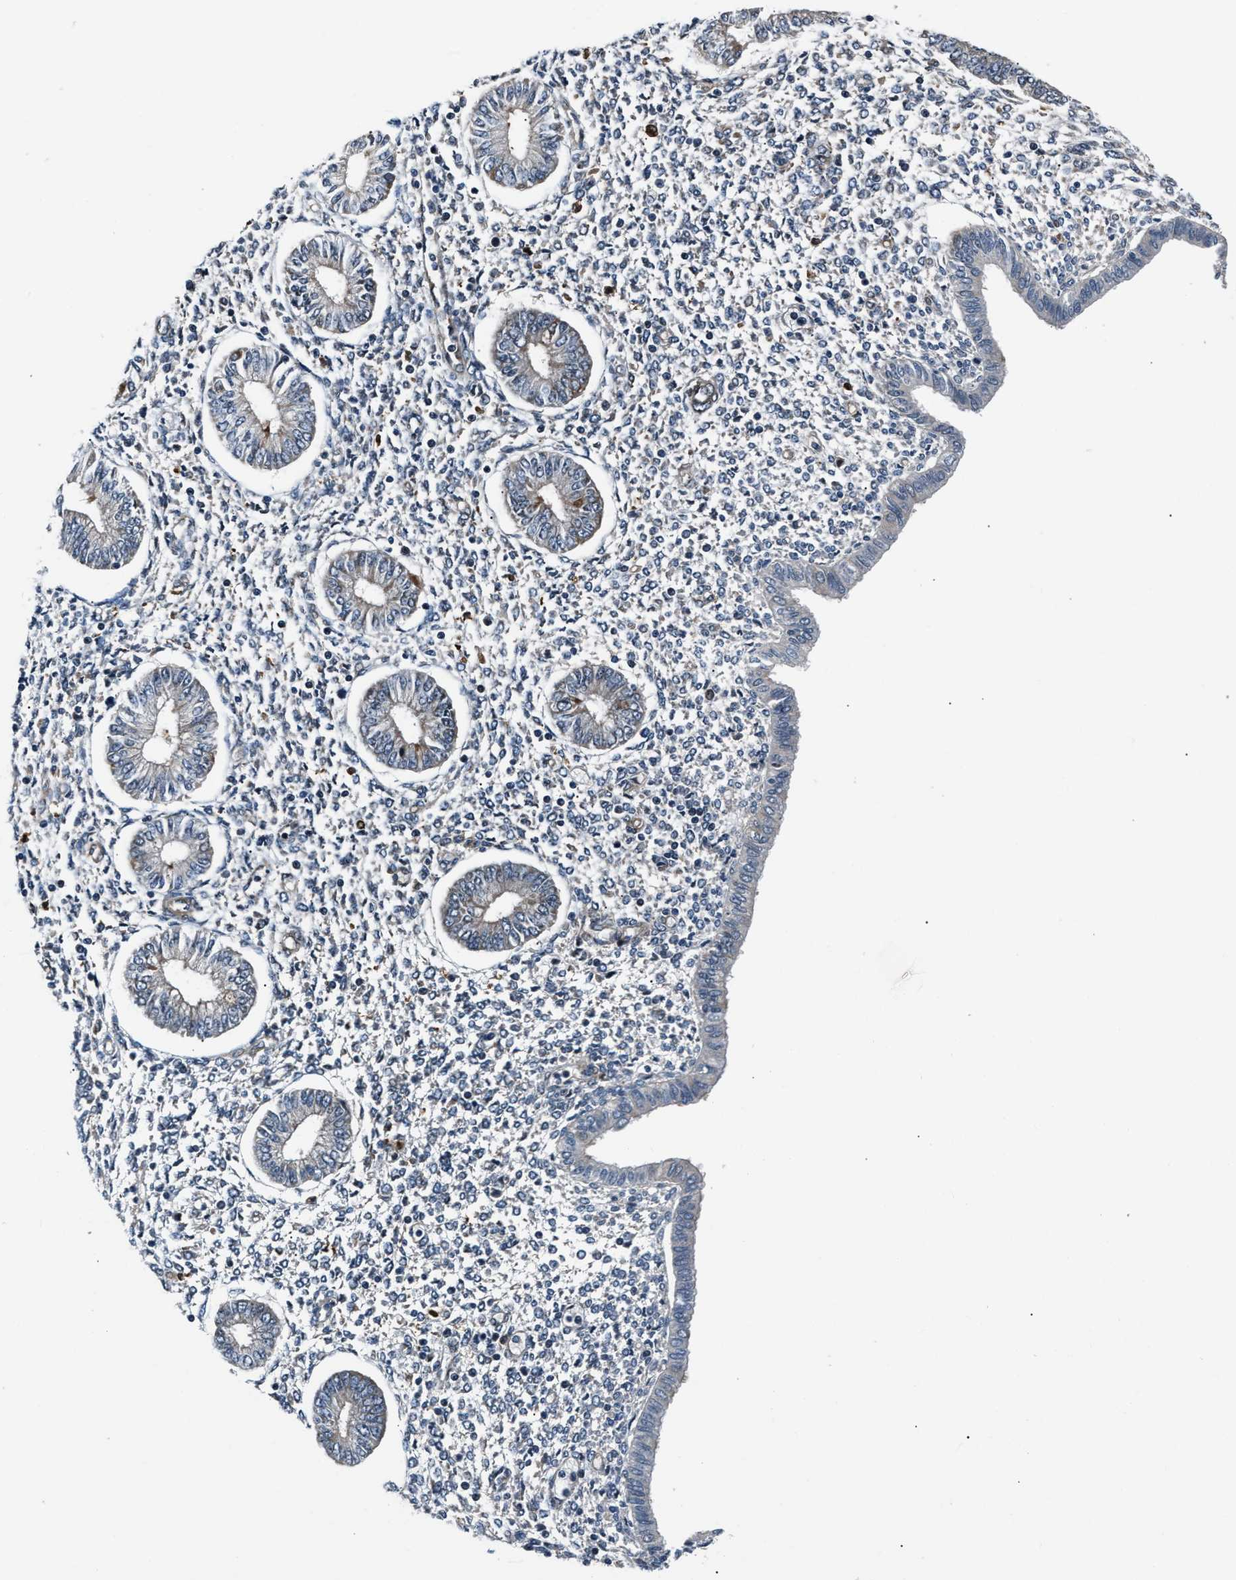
{"staining": {"intensity": "negative", "quantity": "none", "location": "none"}, "tissue": "endometrium", "cell_type": "Cells in endometrial stroma", "image_type": "normal", "snomed": [{"axis": "morphology", "description": "Normal tissue, NOS"}, {"axis": "topography", "description": "Endometrium"}], "caption": "The IHC histopathology image has no significant expression in cells in endometrial stroma of endometrium. (Stains: DAB (3,3'-diaminobenzidine) immunohistochemistry (IHC) with hematoxylin counter stain, Microscopy: brightfield microscopy at high magnification).", "gene": "DYNC2I1", "patient": {"sex": "female", "age": 50}}